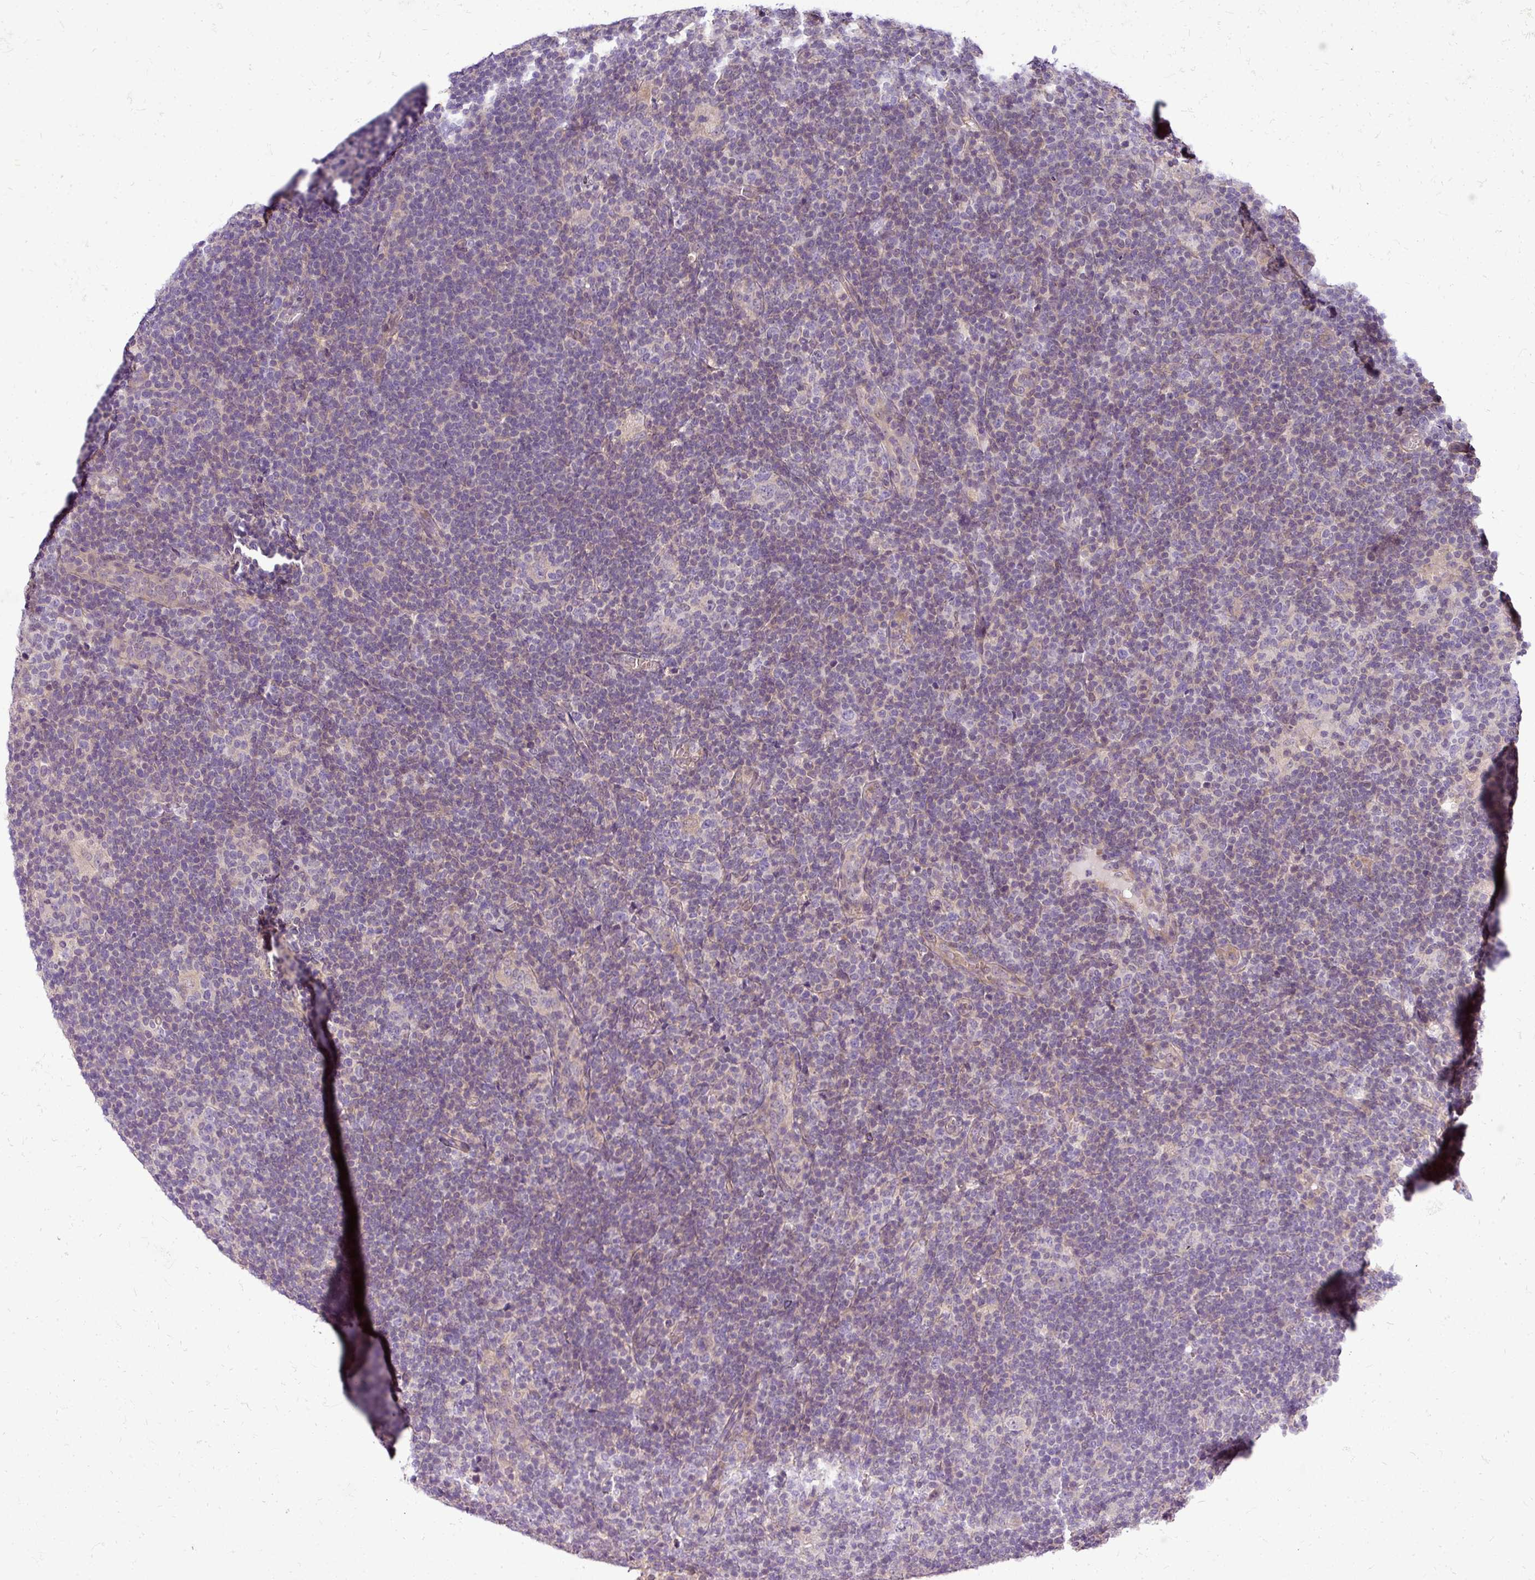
{"staining": {"intensity": "negative", "quantity": "none", "location": "none"}, "tissue": "lymphoma", "cell_type": "Tumor cells", "image_type": "cancer", "snomed": [{"axis": "morphology", "description": "Hodgkin's disease, NOS"}, {"axis": "topography", "description": "Lymph node"}], "caption": "Micrograph shows no protein positivity in tumor cells of Hodgkin's disease tissue. (DAB IHC, high magnification).", "gene": "ADH5", "patient": {"sex": "female", "age": 57}}